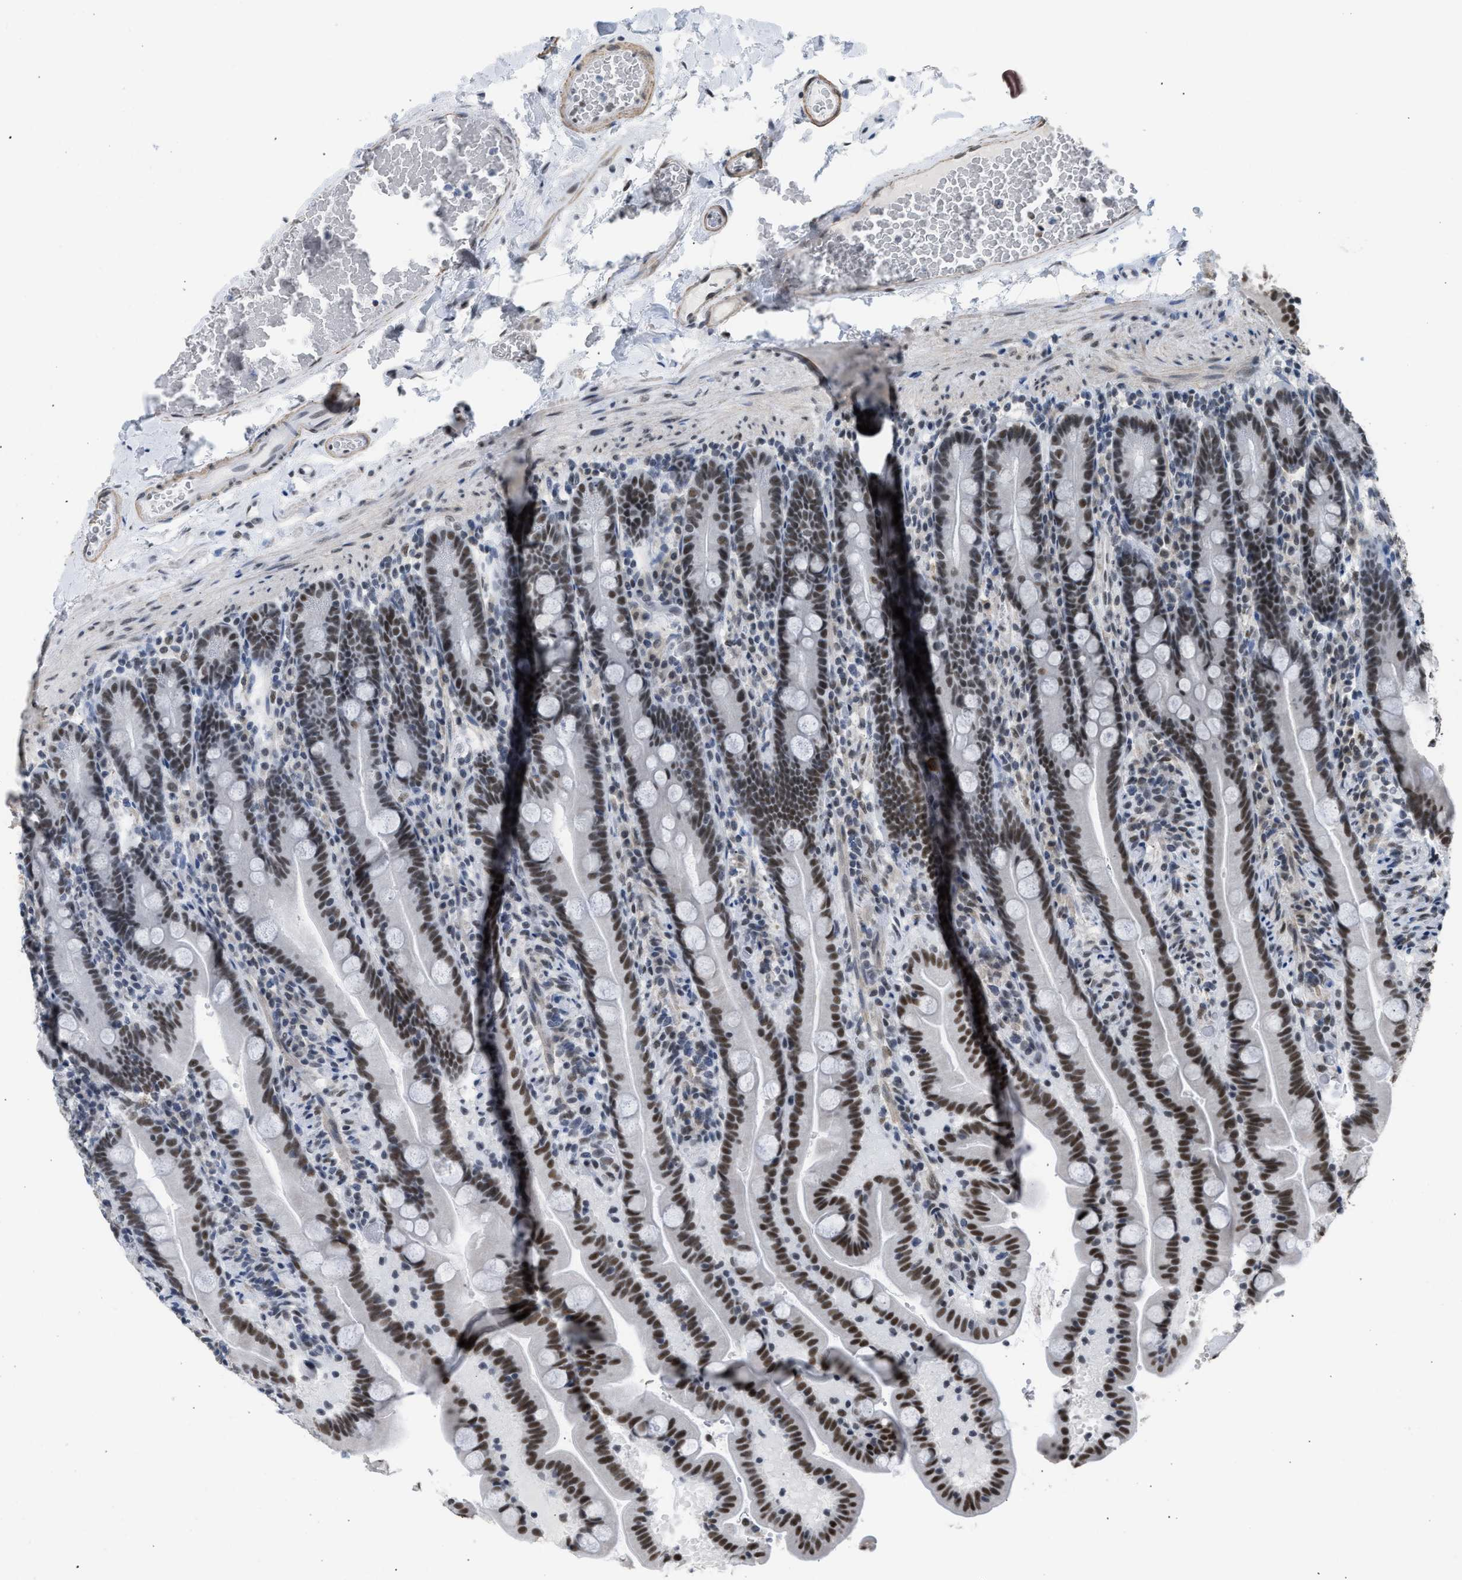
{"staining": {"intensity": "strong", "quantity": ">75%", "location": "nuclear"}, "tissue": "duodenum", "cell_type": "Glandular cells", "image_type": "normal", "snomed": [{"axis": "morphology", "description": "Normal tissue, NOS"}, {"axis": "topography", "description": "Duodenum"}], "caption": "Immunohistochemical staining of benign human duodenum demonstrates >75% levels of strong nuclear protein expression in about >75% of glandular cells.", "gene": "SCAF4", "patient": {"sex": "male", "age": 54}}